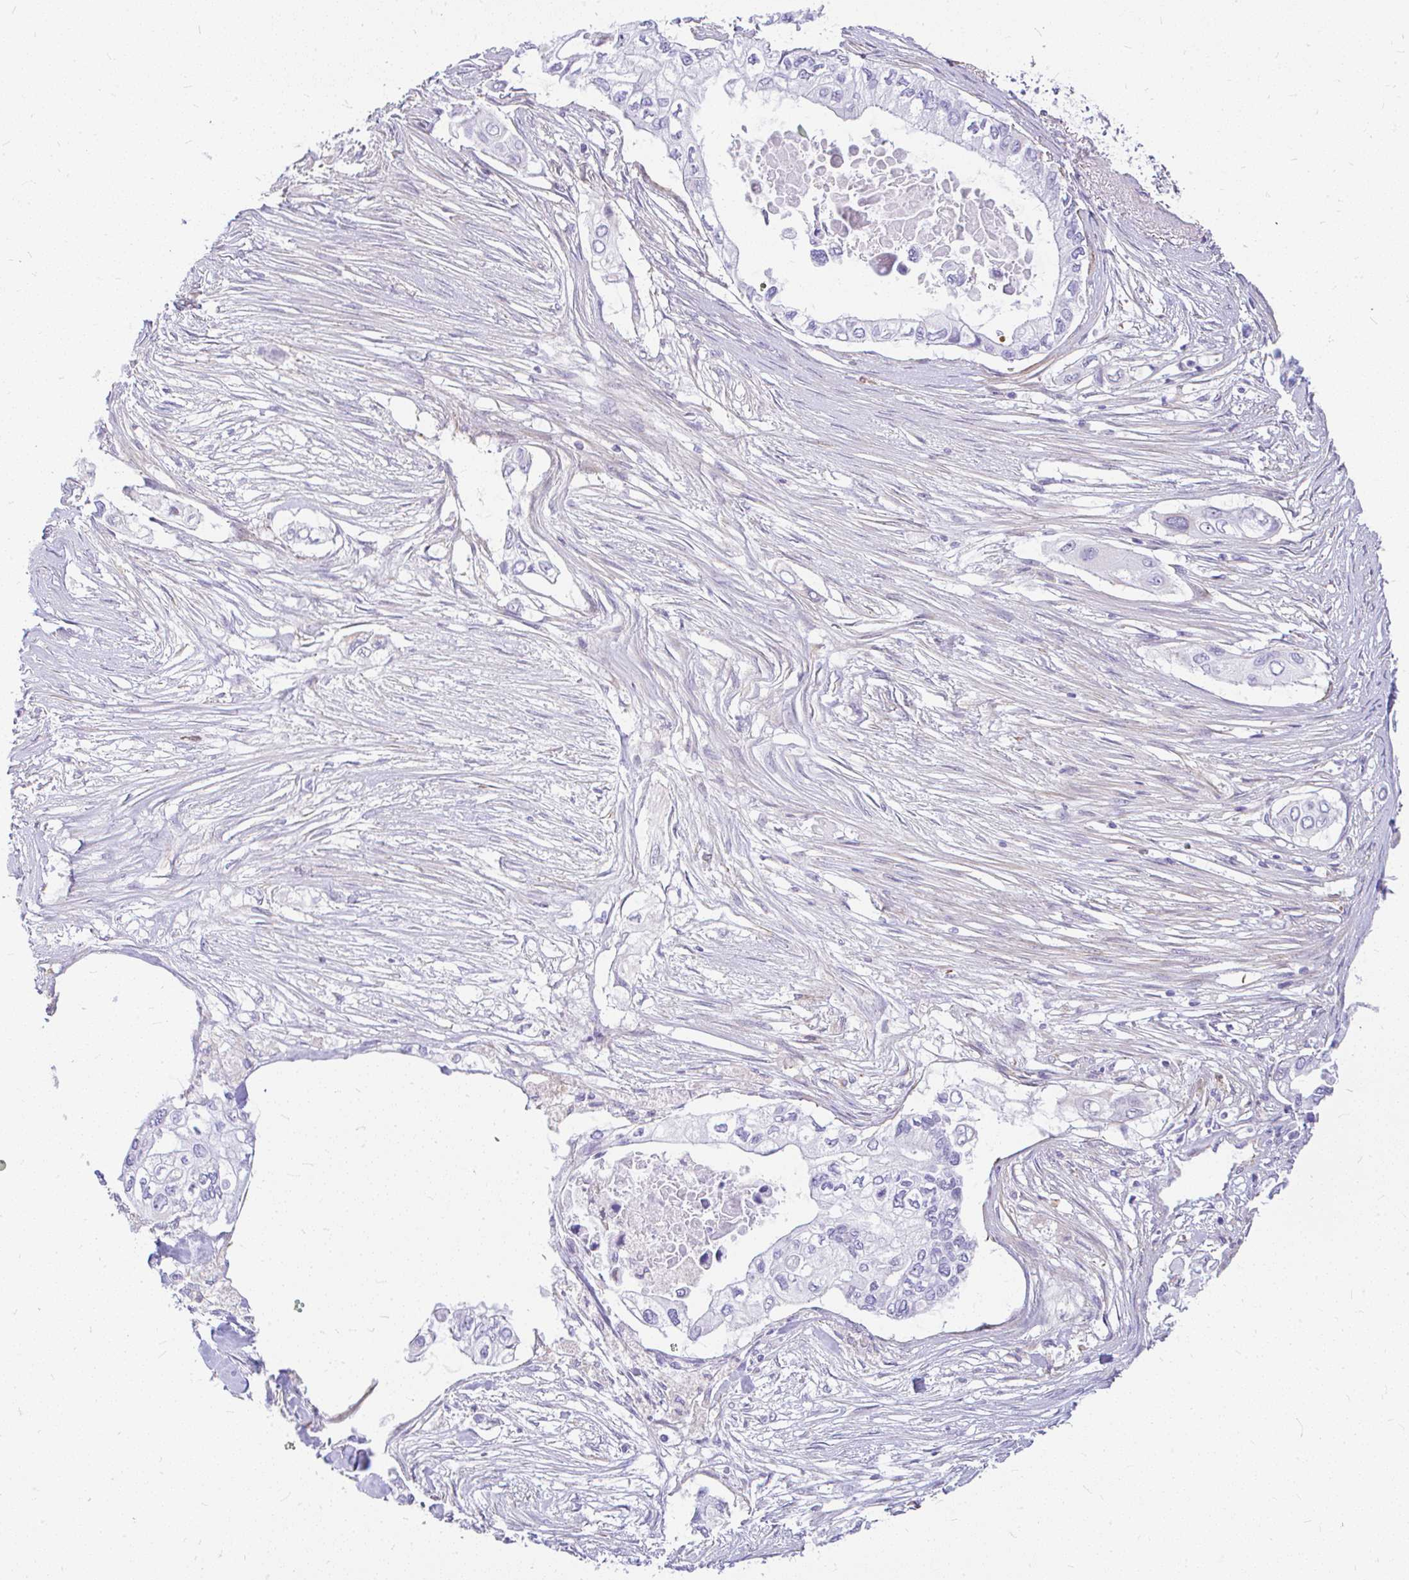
{"staining": {"intensity": "negative", "quantity": "none", "location": "none"}, "tissue": "pancreatic cancer", "cell_type": "Tumor cells", "image_type": "cancer", "snomed": [{"axis": "morphology", "description": "Adenocarcinoma, NOS"}, {"axis": "topography", "description": "Pancreas"}], "caption": "Pancreatic adenocarcinoma was stained to show a protein in brown. There is no significant staining in tumor cells.", "gene": "FAM83C", "patient": {"sex": "female", "age": 63}}